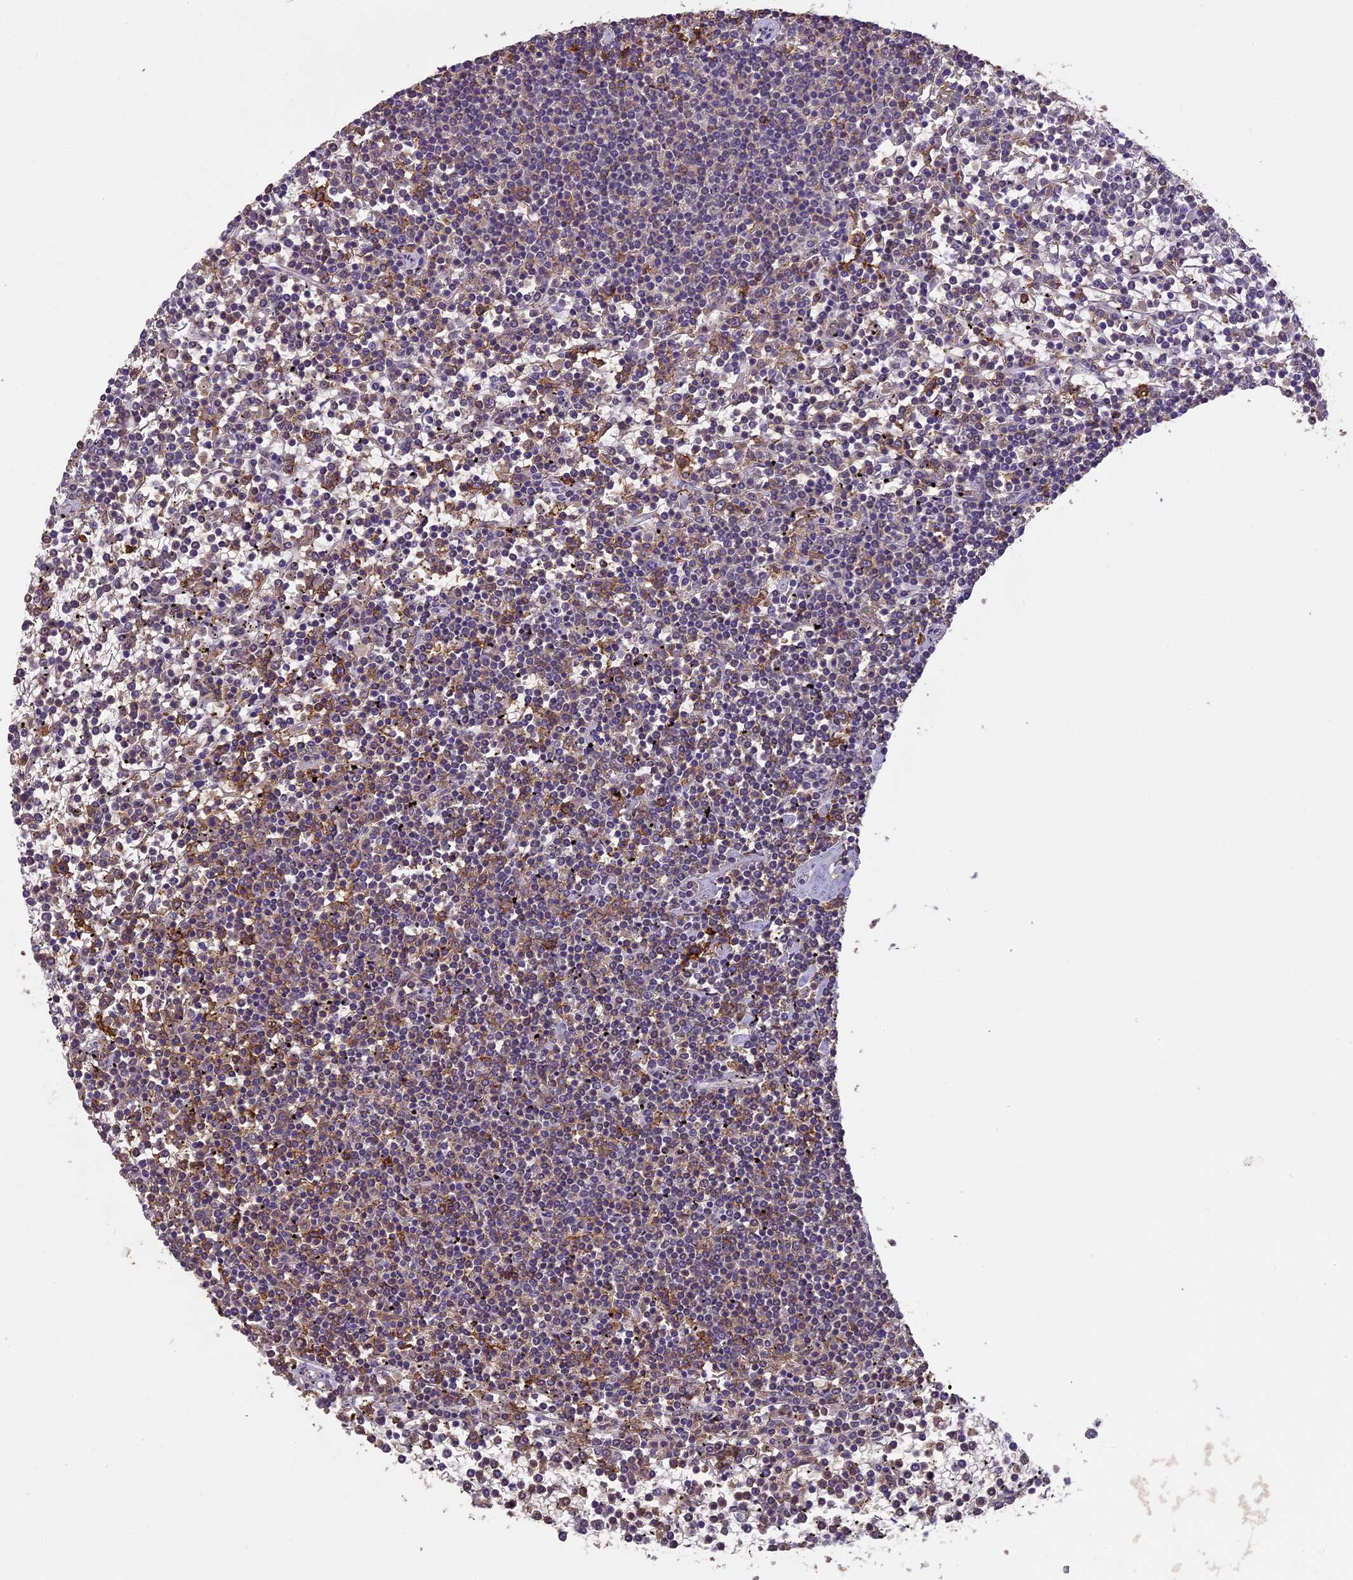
{"staining": {"intensity": "moderate", "quantity": "<25%", "location": "cytoplasmic/membranous"}, "tissue": "lymphoma", "cell_type": "Tumor cells", "image_type": "cancer", "snomed": [{"axis": "morphology", "description": "Malignant lymphoma, non-Hodgkin's type, Low grade"}, {"axis": "topography", "description": "Spleen"}], "caption": "Immunohistochemistry (IHC) of malignant lymphoma, non-Hodgkin's type (low-grade) shows low levels of moderate cytoplasmic/membranous staining in about <25% of tumor cells. (IHC, brightfield microscopy, high magnification).", "gene": "ARHGAP19", "patient": {"sex": "female", "age": 19}}